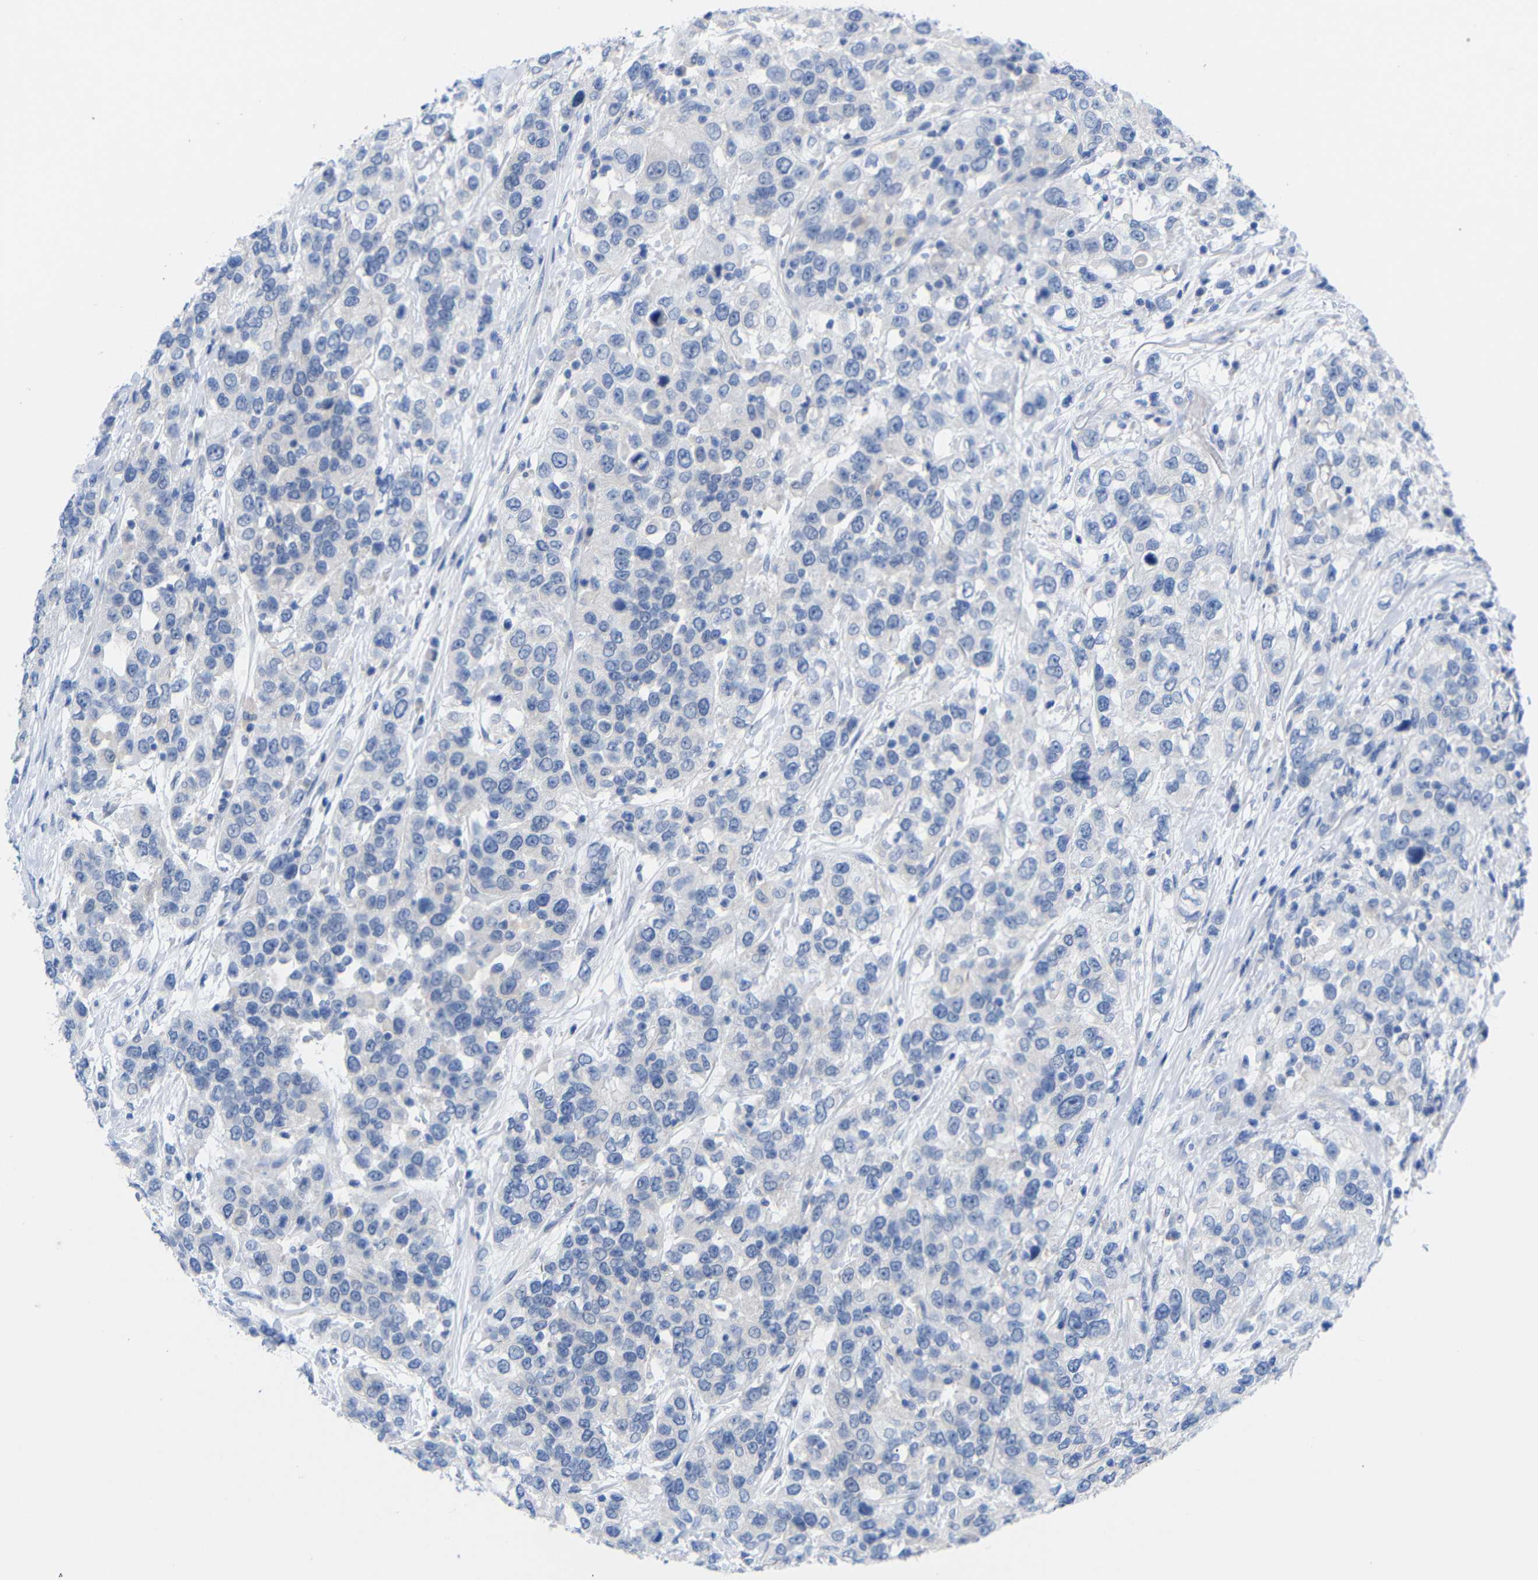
{"staining": {"intensity": "negative", "quantity": "none", "location": "none"}, "tissue": "urothelial cancer", "cell_type": "Tumor cells", "image_type": "cancer", "snomed": [{"axis": "morphology", "description": "Urothelial carcinoma, High grade"}, {"axis": "topography", "description": "Urinary bladder"}], "caption": "Tumor cells are negative for brown protein staining in urothelial cancer. (Stains: DAB (3,3'-diaminobenzidine) immunohistochemistry (IHC) with hematoxylin counter stain, Microscopy: brightfield microscopy at high magnification).", "gene": "PEBP1", "patient": {"sex": "female", "age": 80}}